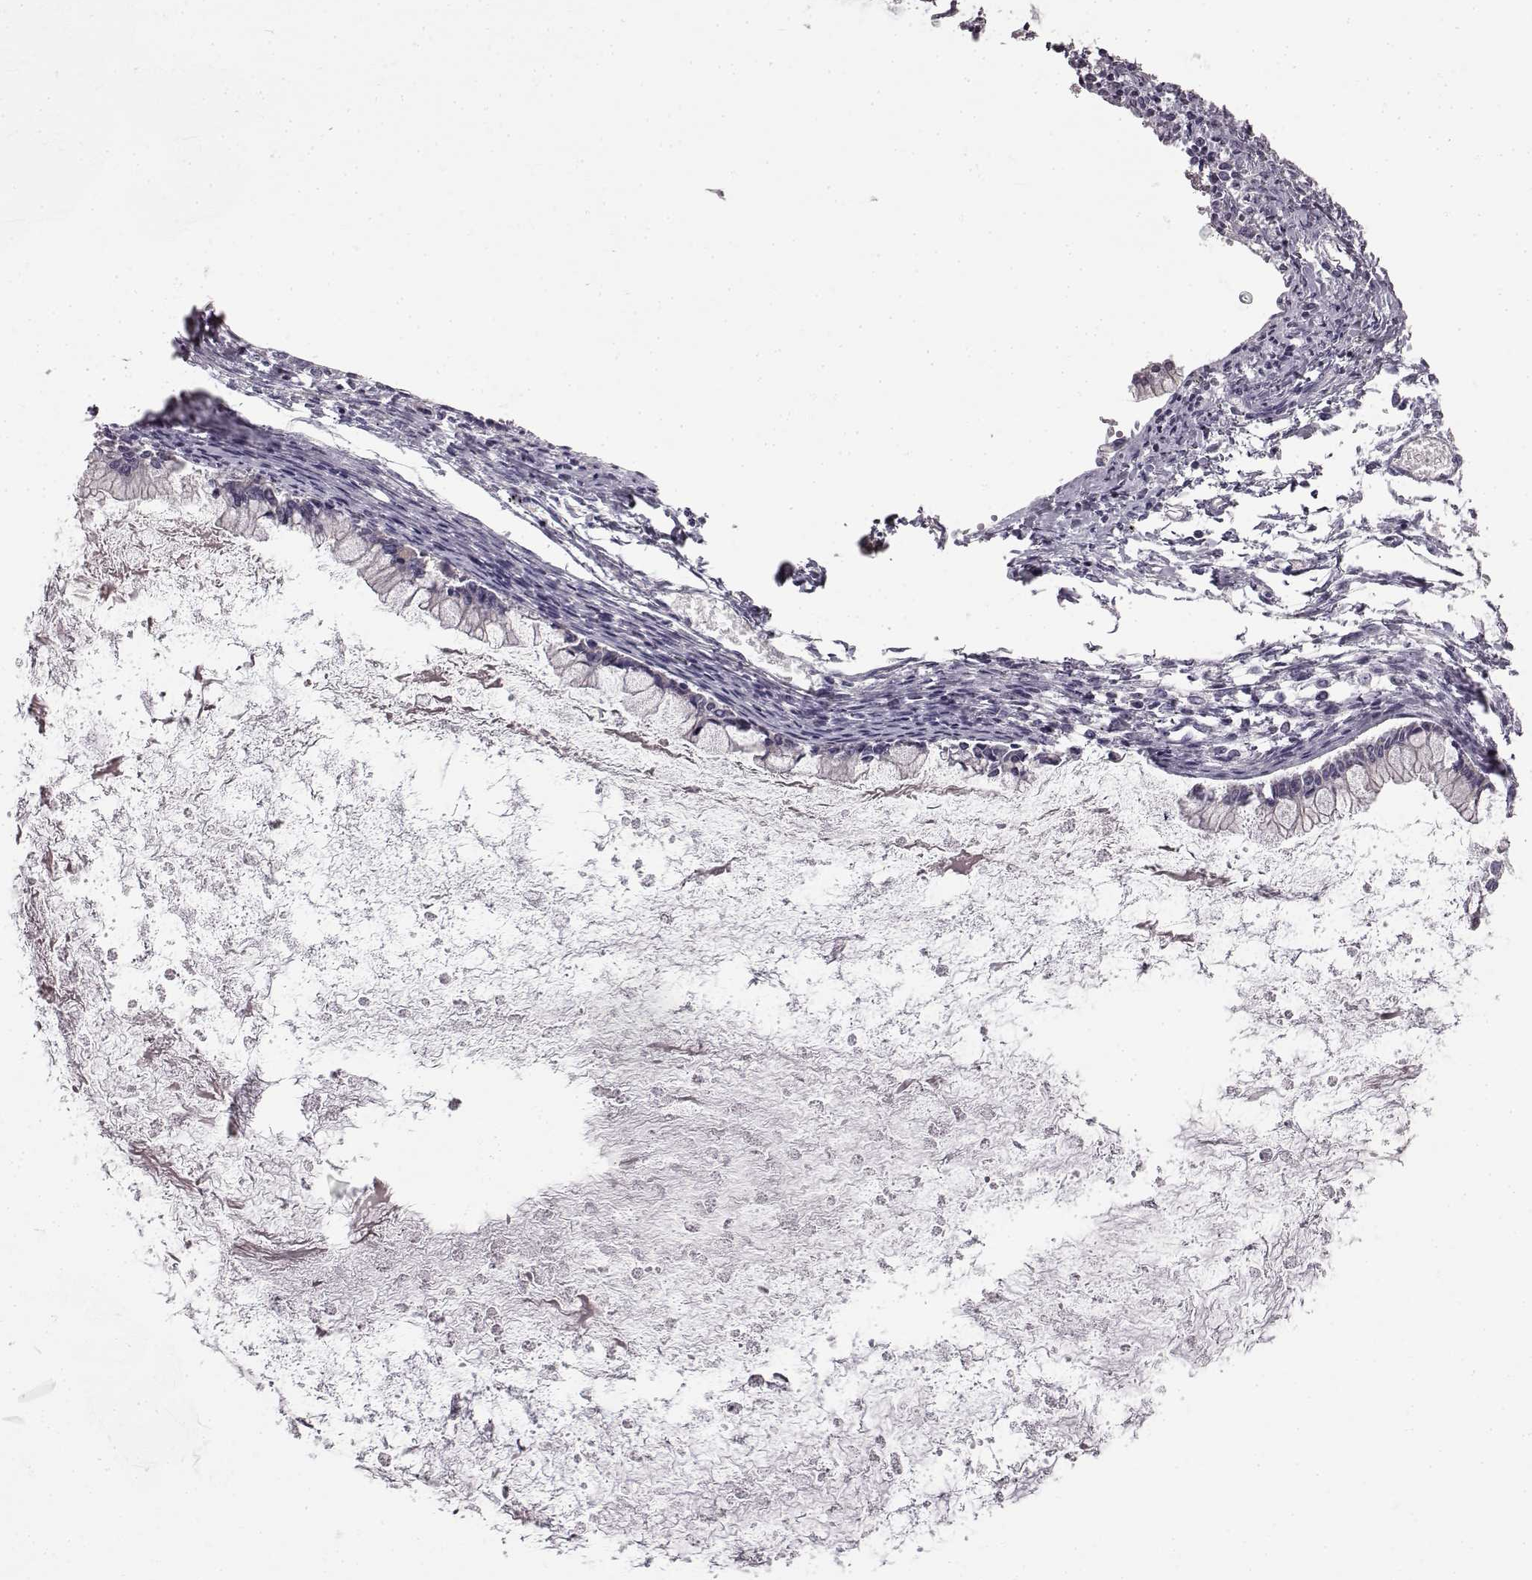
{"staining": {"intensity": "negative", "quantity": "none", "location": "none"}, "tissue": "ovarian cancer", "cell_type": "Tumor cells", "image_type": "cancer", "snomed": [{"axis": "morphology", "description": "Cystadenocarcinoma, mucinous, NOS"}, {"axis": "topography", "description": "Ovary"}], "caption": "Protein analysis of mucinous cystadenocarcinoma (ovarian) shows no significant staining in tumor cells.", "gene": "KRT85", "patient": {"sex": "female", "age": 67}}